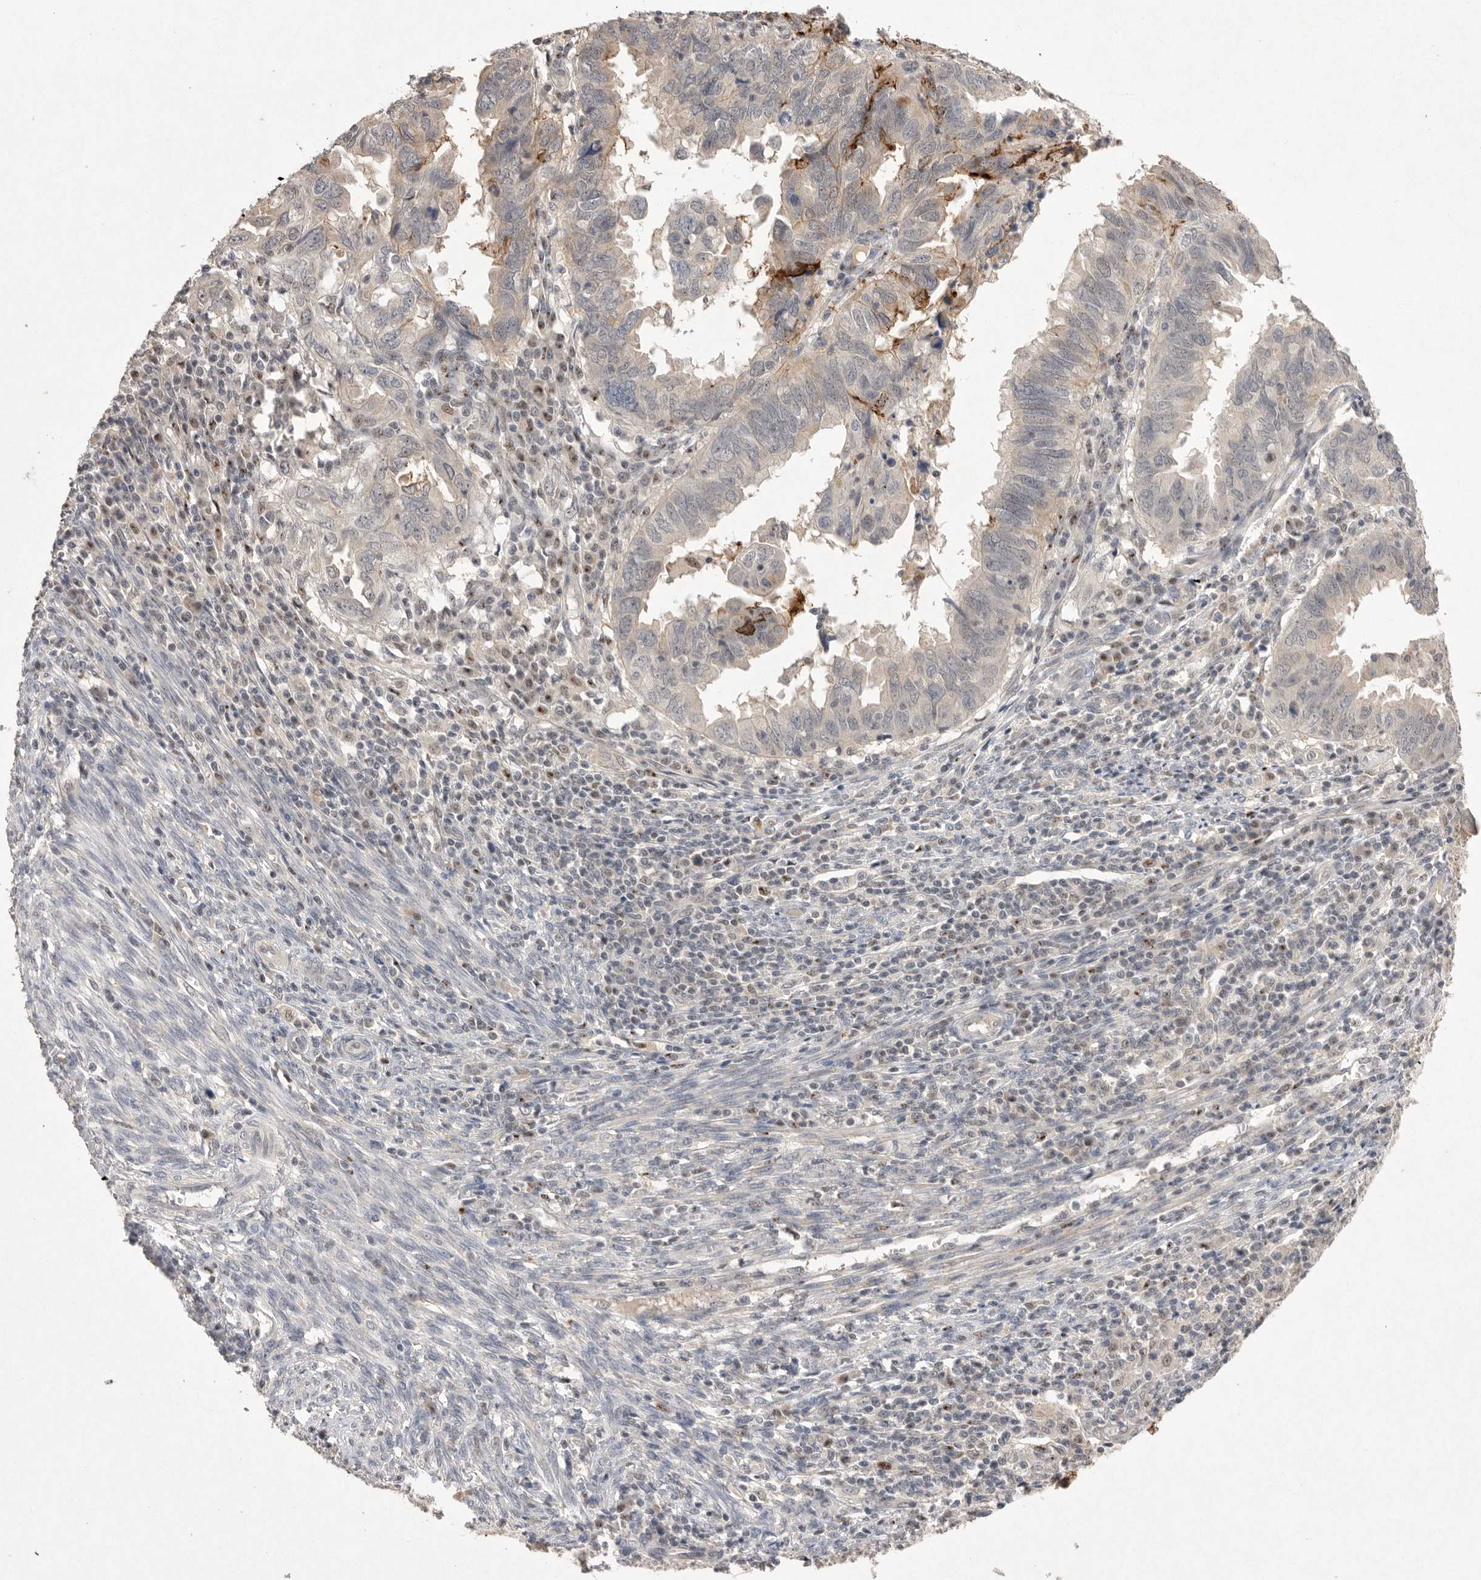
{"staining": {"intensity": "negative", "quantity": "none", "location": "none"}, "tissue": "endometrial cancer", "cell_type": "Tumor cells", "image_type": "cancer", "snomed": [{"axis": "morphology", "description": "Adenocarcinoma, NOS"}, {"axis": "topography", "description": "Uterus"}], "caption": "Immunohistochemical staining of human adenocarcinoma (endometrial) displays no significant staining in tumor cells.", "gene": "HUS1", "patient": {"sex": "female", "age": 77}}